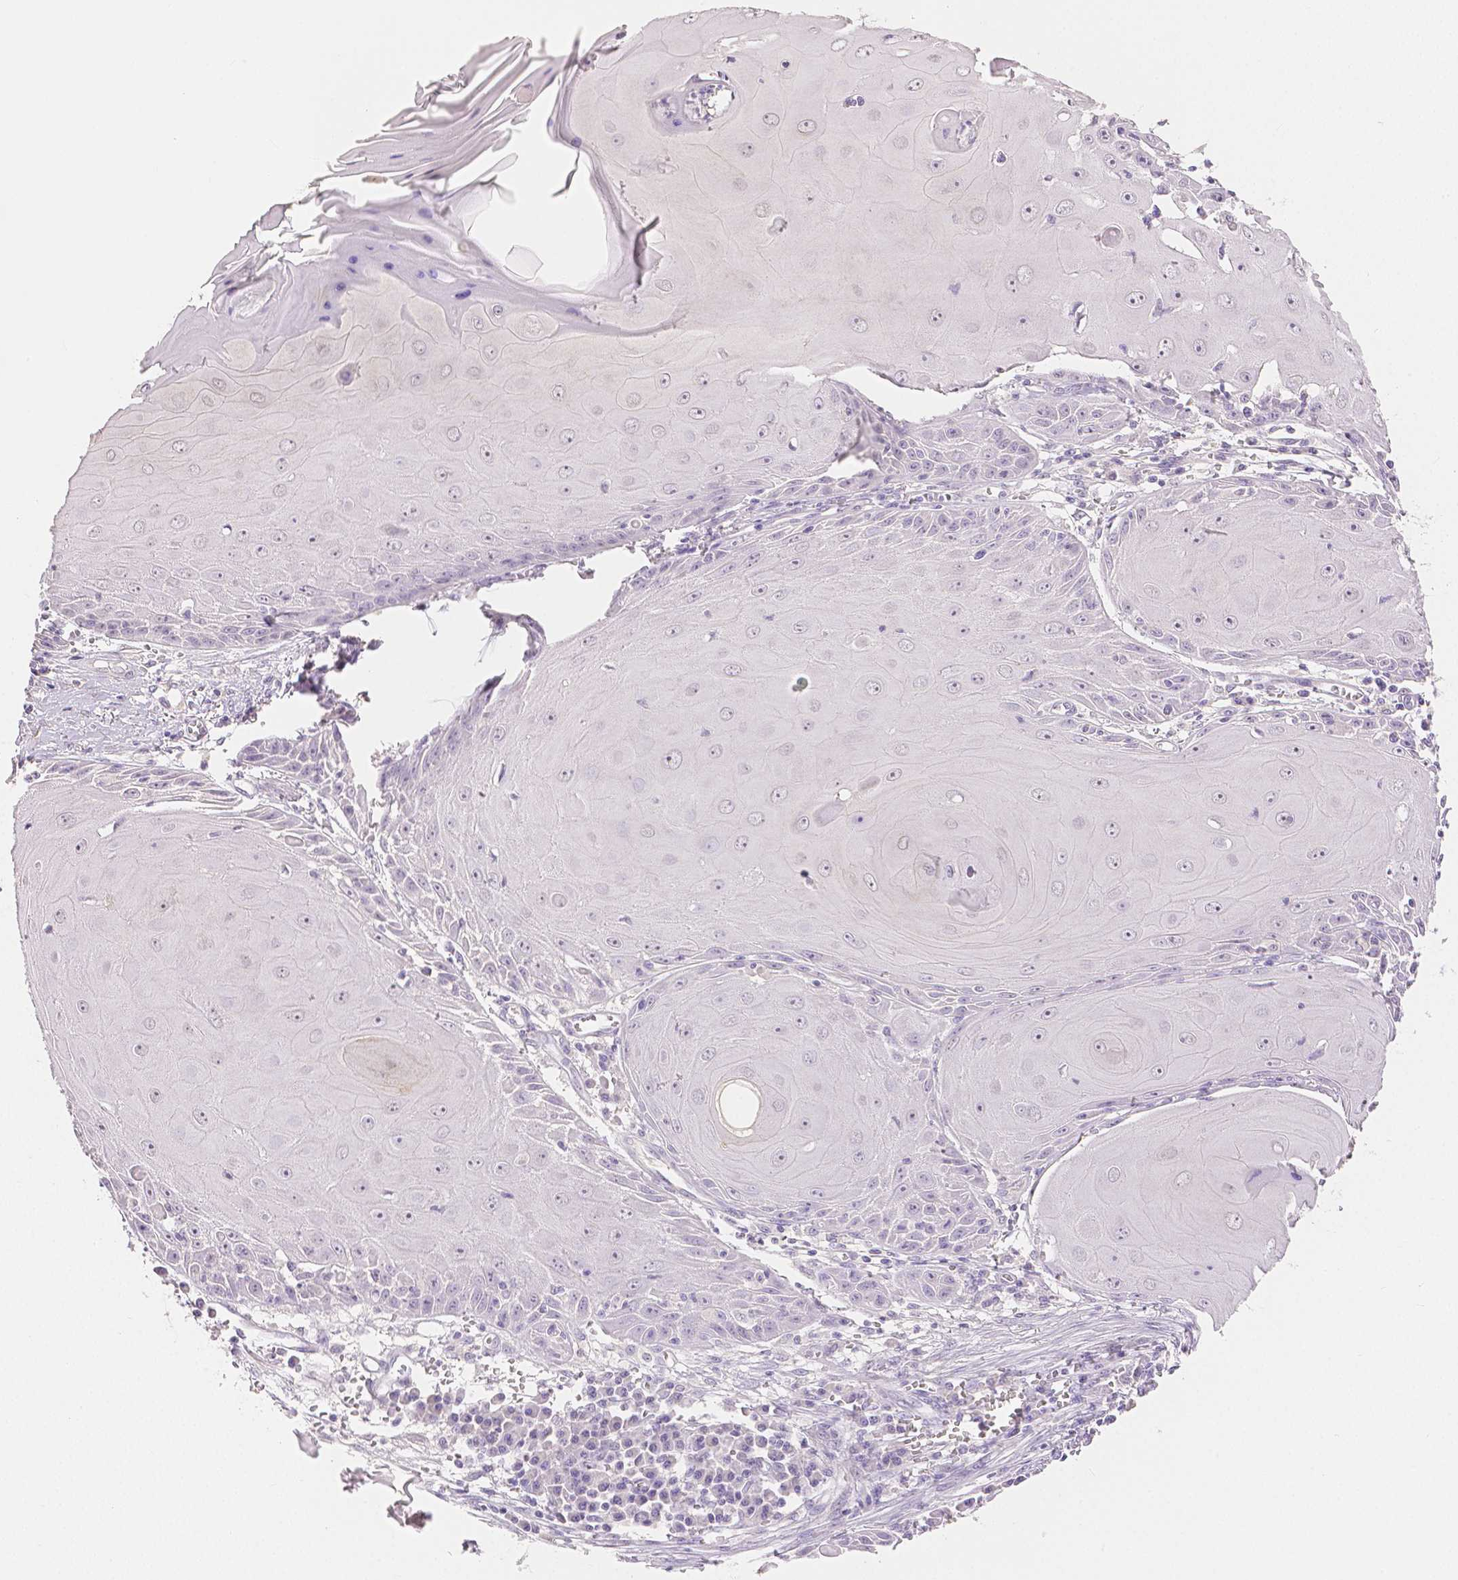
{"staining": {"intensity": "negative", "quantity": "none", "location": "none"}, "tissue": "skin cancer", "cell_type": "Tumor cells", "image_type": "cancer", "snomed": [{"axis": "morphology", "description": "Squamous cell carcinoma, NOS"}, {"axis": "topography", "description": "Skin"}, {"axis": "topography", "description": "Vulva"}], "caption": "Tumor cells show no significant protein staining in skin cancer (squamous cell carcinoma).", "gene": "OCLN", "patient": {"sex": "female", "age": 85}}